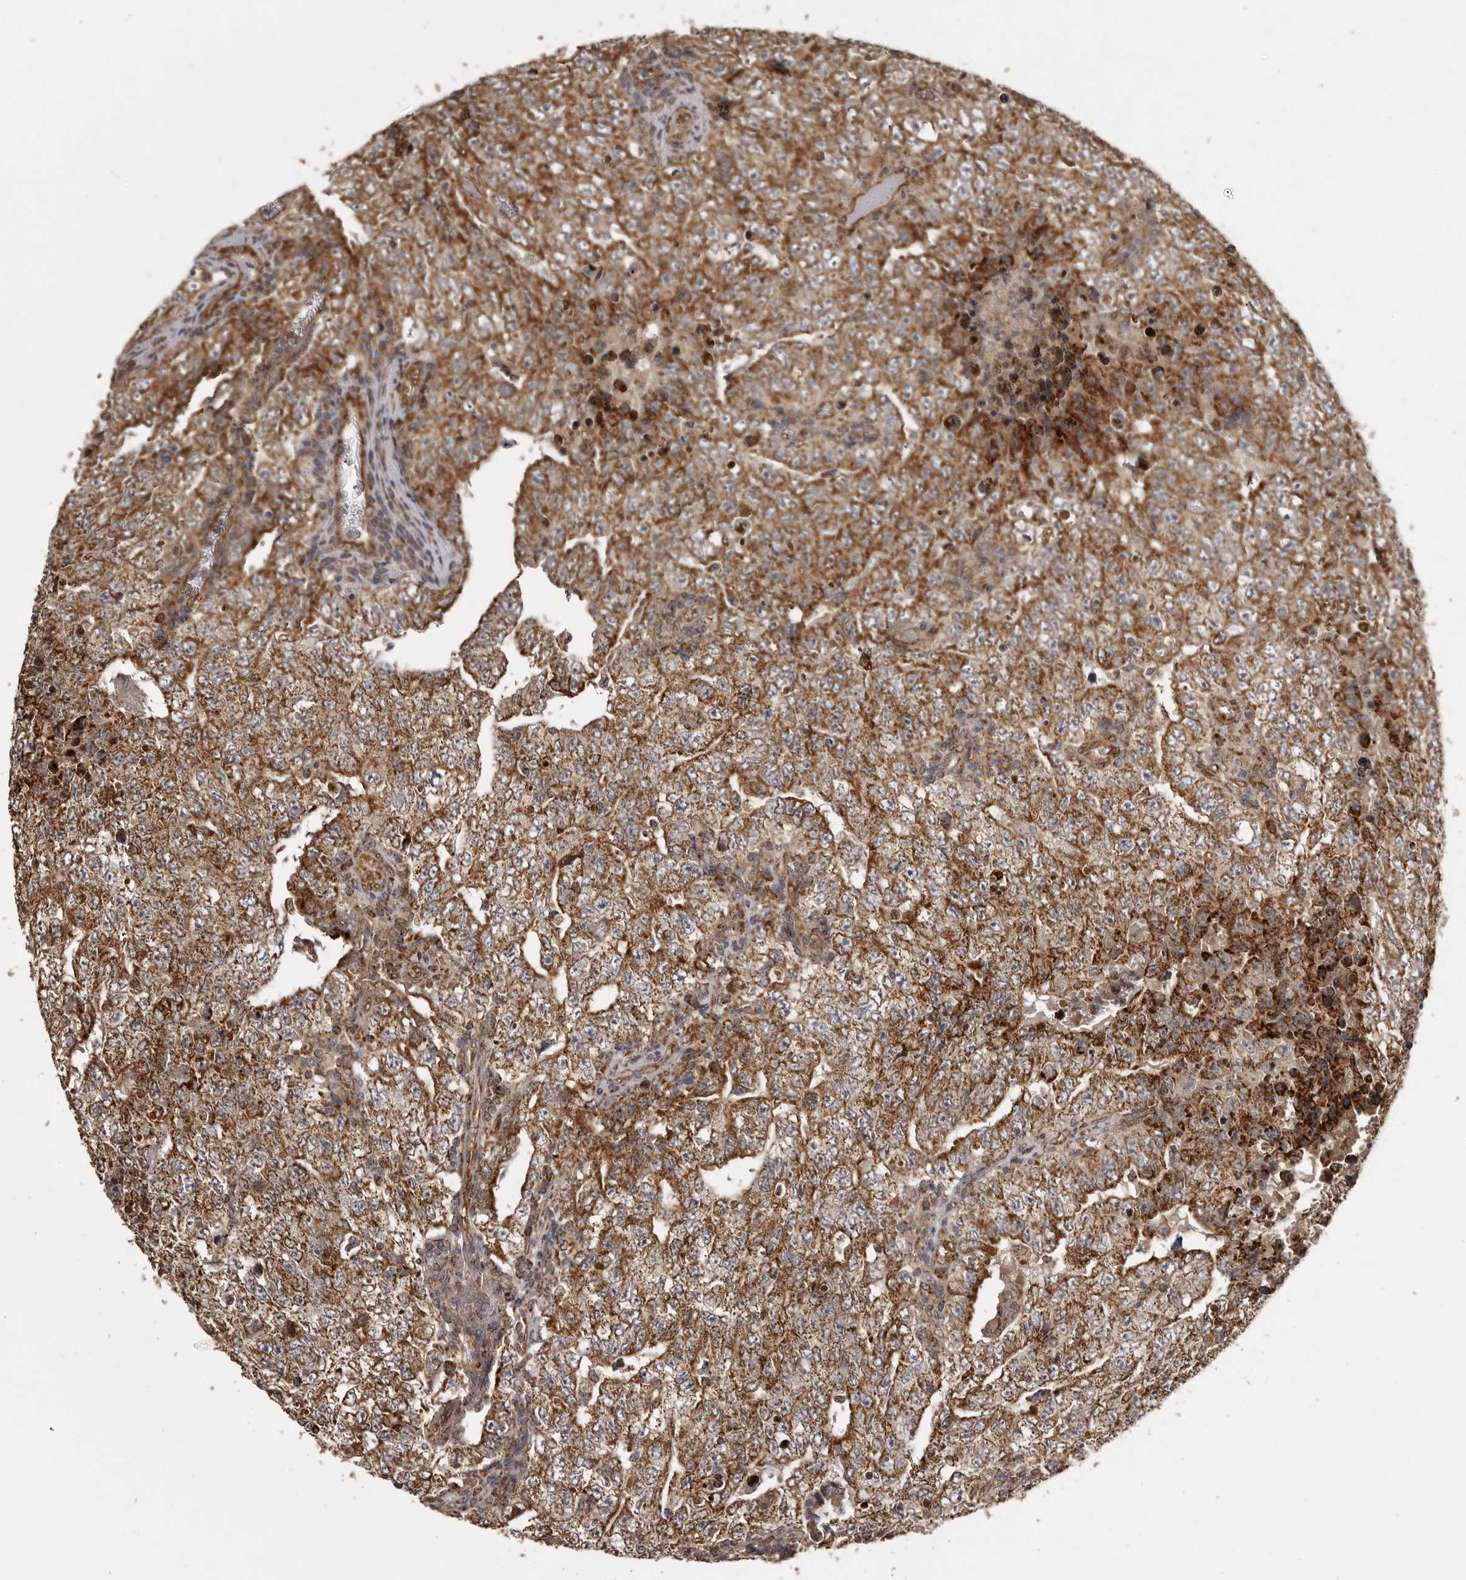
{"staining": {"intensity": "strong", "quantity": ">75%", "location": "cytoplasmic/membranous"}, "tissue": "testis cancer", "cell_type": "Tumor cells", "image_type": "cancer", "snomed": [{"axis": "morphology", "description": "Carcinoma, Embryonal, NOS"}, {"axis": "topography", "description": "Testis"}], "caption": "Immunohistochemistry (DAB) staining of embryonal carcinoma (testis) displays strong cytoplasmic/membranous protein staining in approximately >75% of tumor cells. The staining was performed using DAB, with brown indicating positive protein expression. Nuclei are stained blue with hematoxylin.", "gene": "CHRM2", "patient": {"sex": "male", "age": 26}}